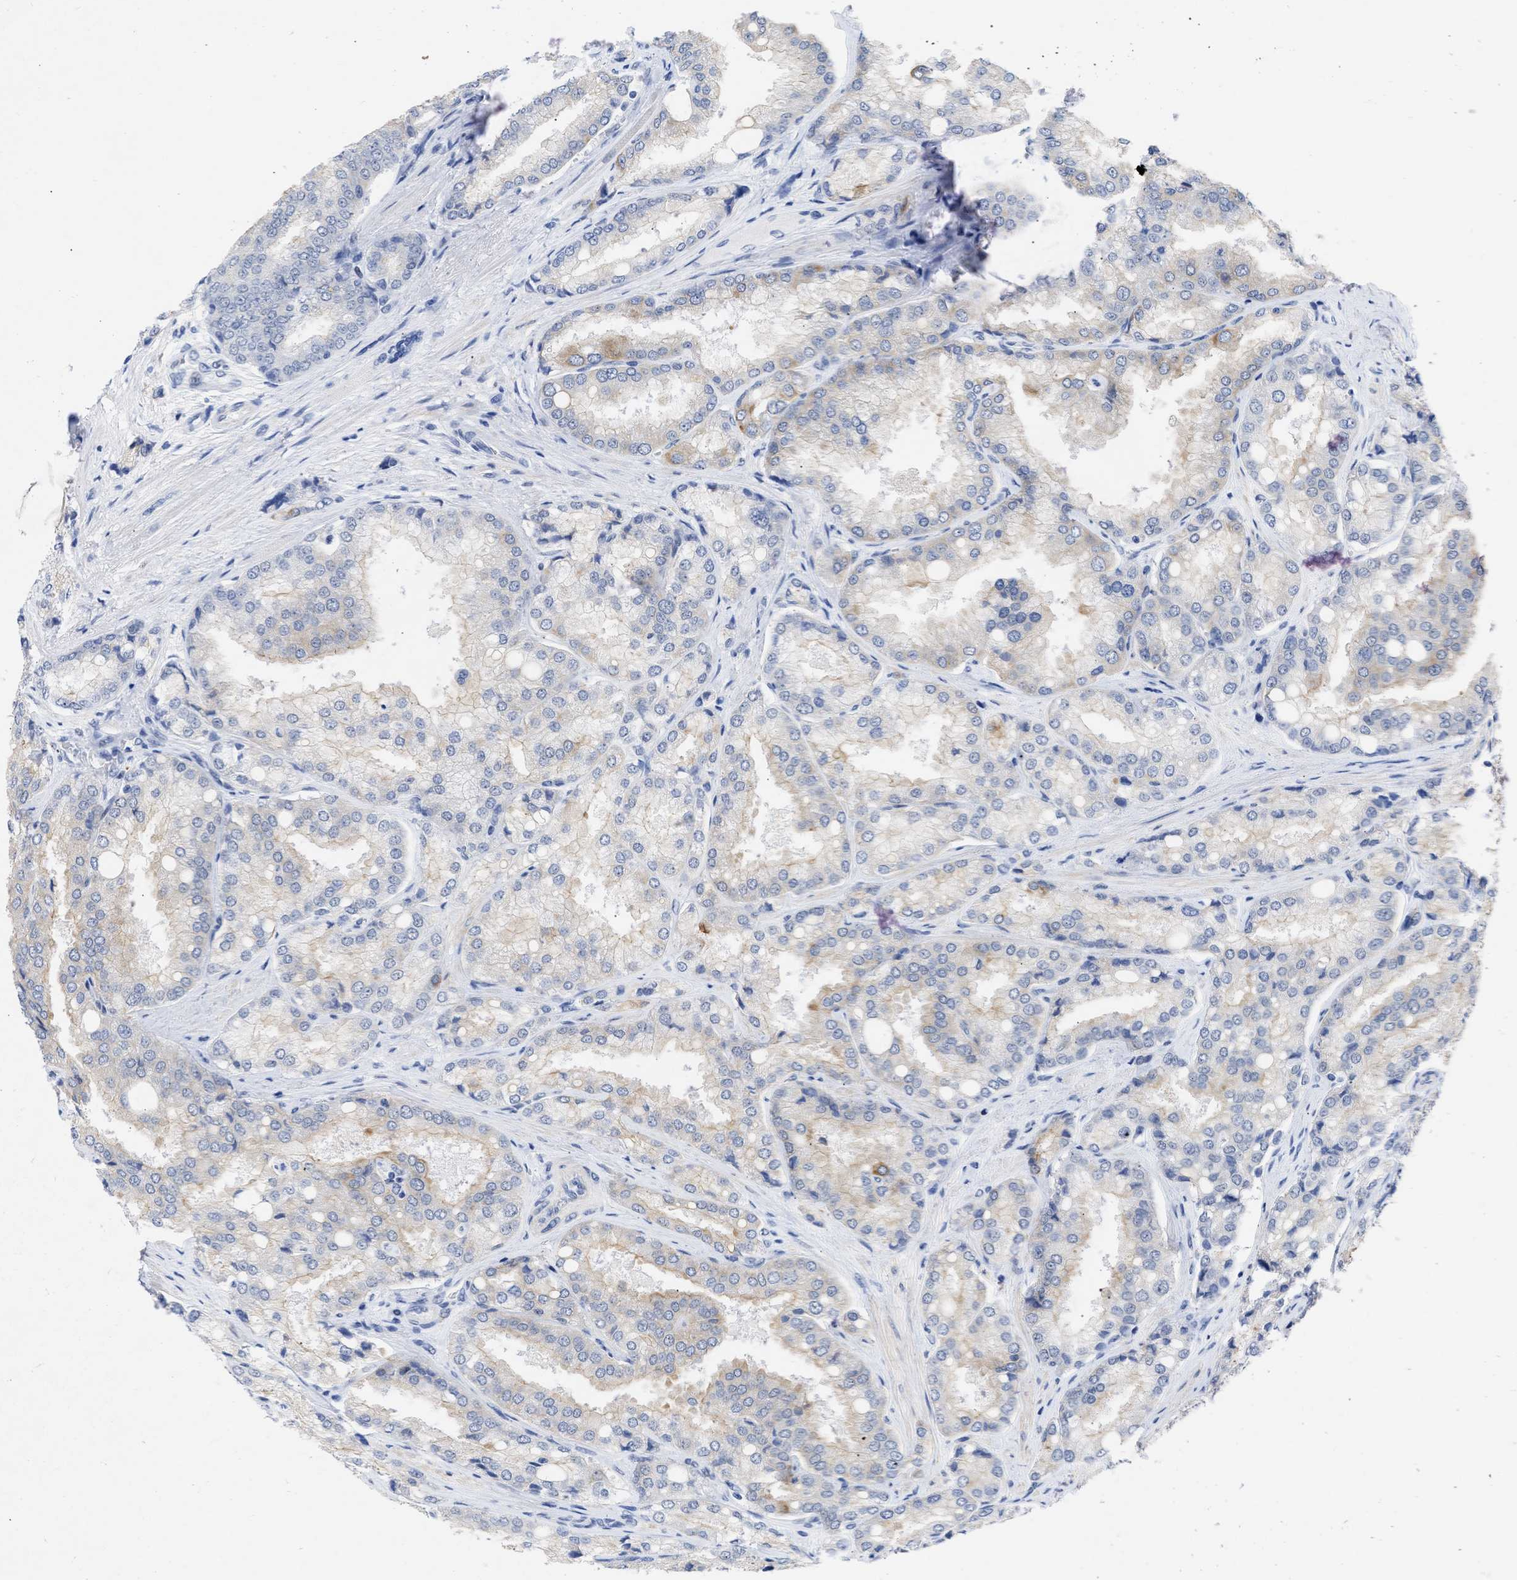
{"staining": {"intensity": "weak", "quantity": "25%-75%", "location": "cytoplasmic/membranous"}, "tissue": "prostate cancer", "cell_type": "Tumor cells", "image_type": "cancer", "snomed": [{"axis": "morphology", "description": "Adenocarcinoma, High grade"}, {"axis": "topography", "description": "Prostate"}], "caption": "Immunohistochemical staining of prostate cancer shows low levels of weak cytoplasmic/membranous protein positivity in about 25%-75% of tumor cells. The protein is stained brown, and the nuclei are stained in blue (DAB (3,3'-diaminobenzidine) IHC with brightfield microscopy, high magnification).", "gene": "DDX41", "patient": {"sex": "male", "age": 50}}